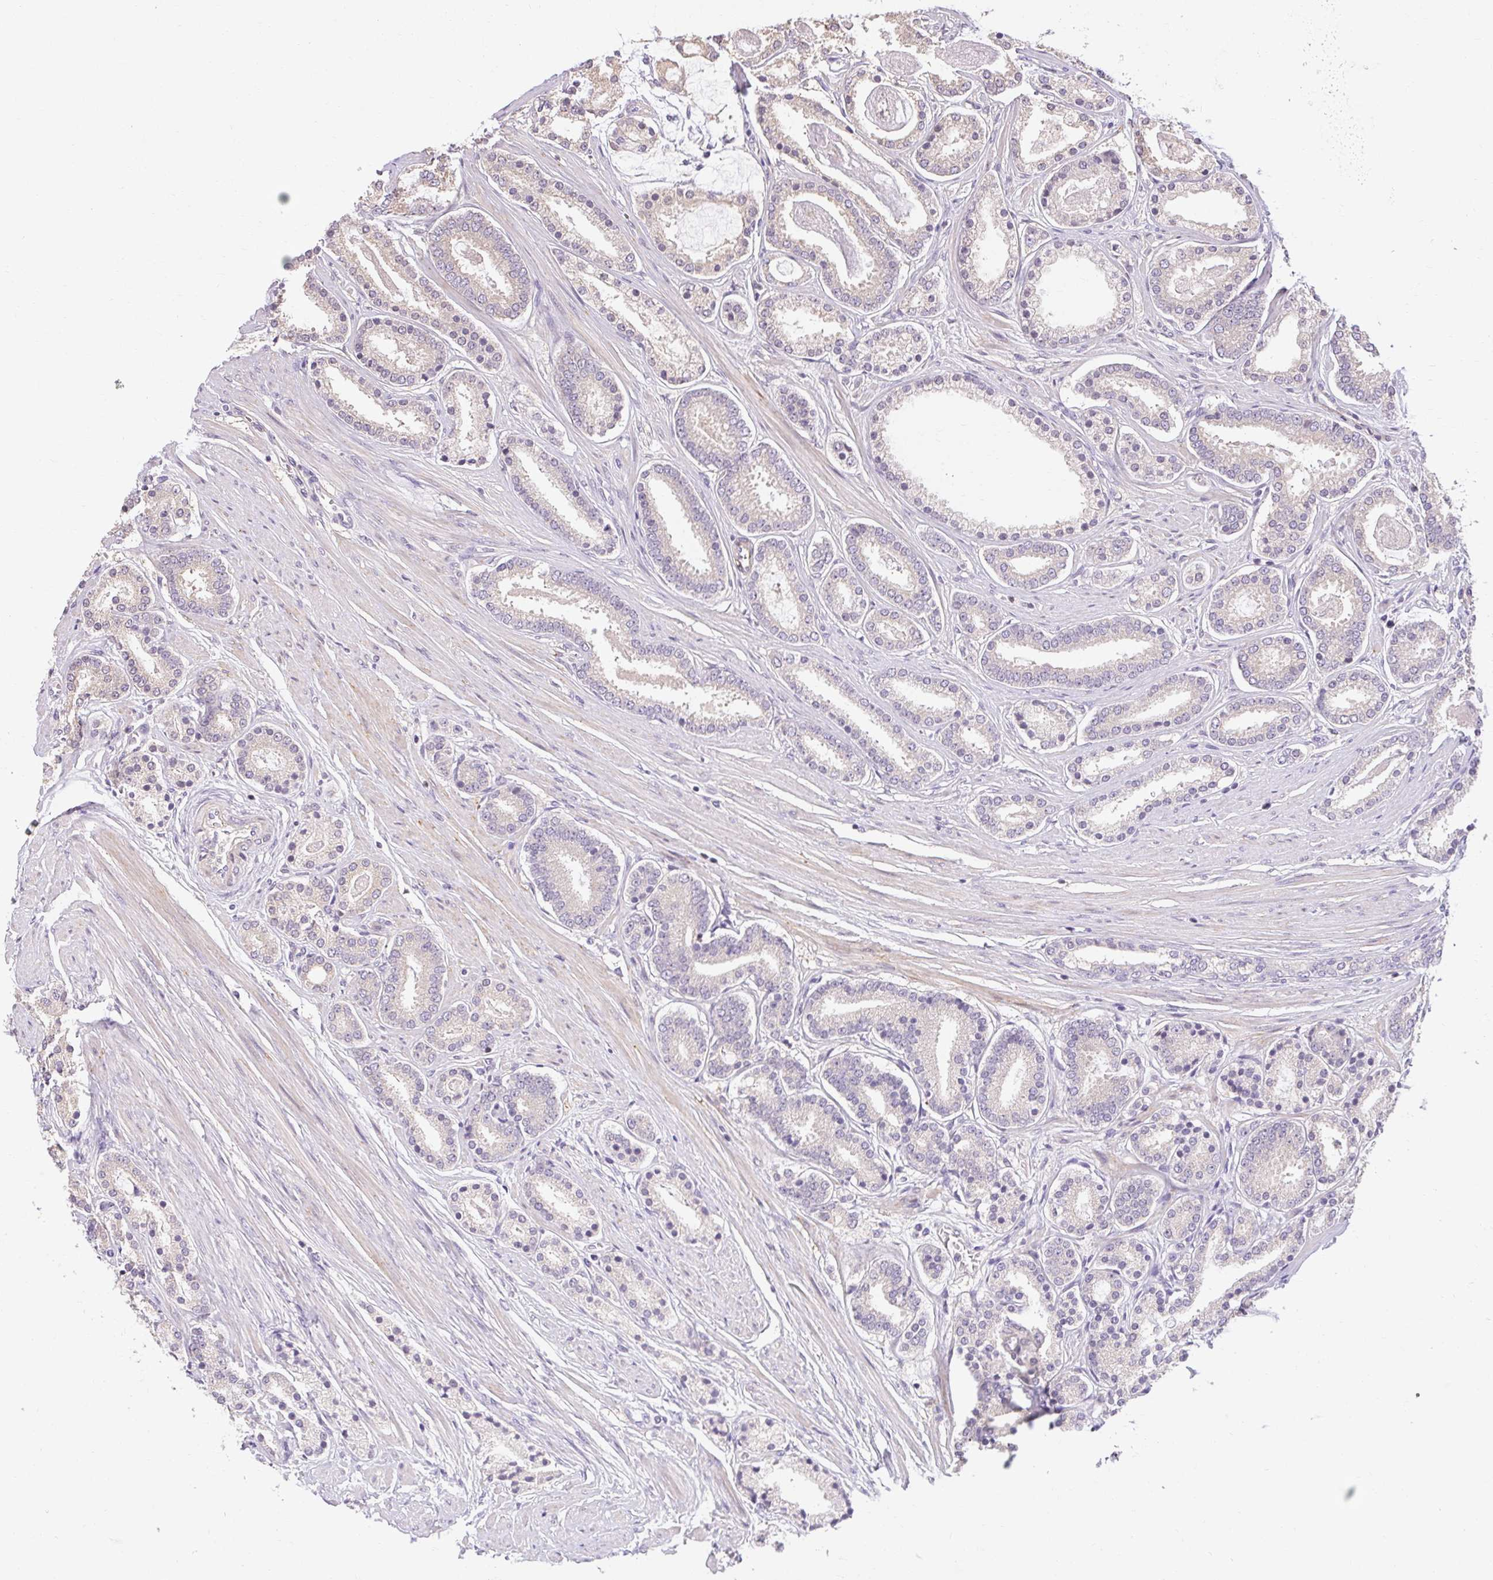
{"staining": {"intensity": "negative", "quantity": "none", "location": "none"}, "tissue": "prostate cancer", "cell_type": "Tumor cells", "image_type": "cancer", "snomed": [{"axis": "morphology", "description": "Adenocarcinoma, High grade"}, {"axis": "topography", "description": "Prostate"}], "caption": "Immunohistochemical staining of human prostate cancer reveals no significant staining in tumor cells. (DAB (3,3'-diaminobenzidine) immunohistochemistry, high magnification).", "gene": "TMEM52B", "patient": {"sex": "male", "age": 63}}